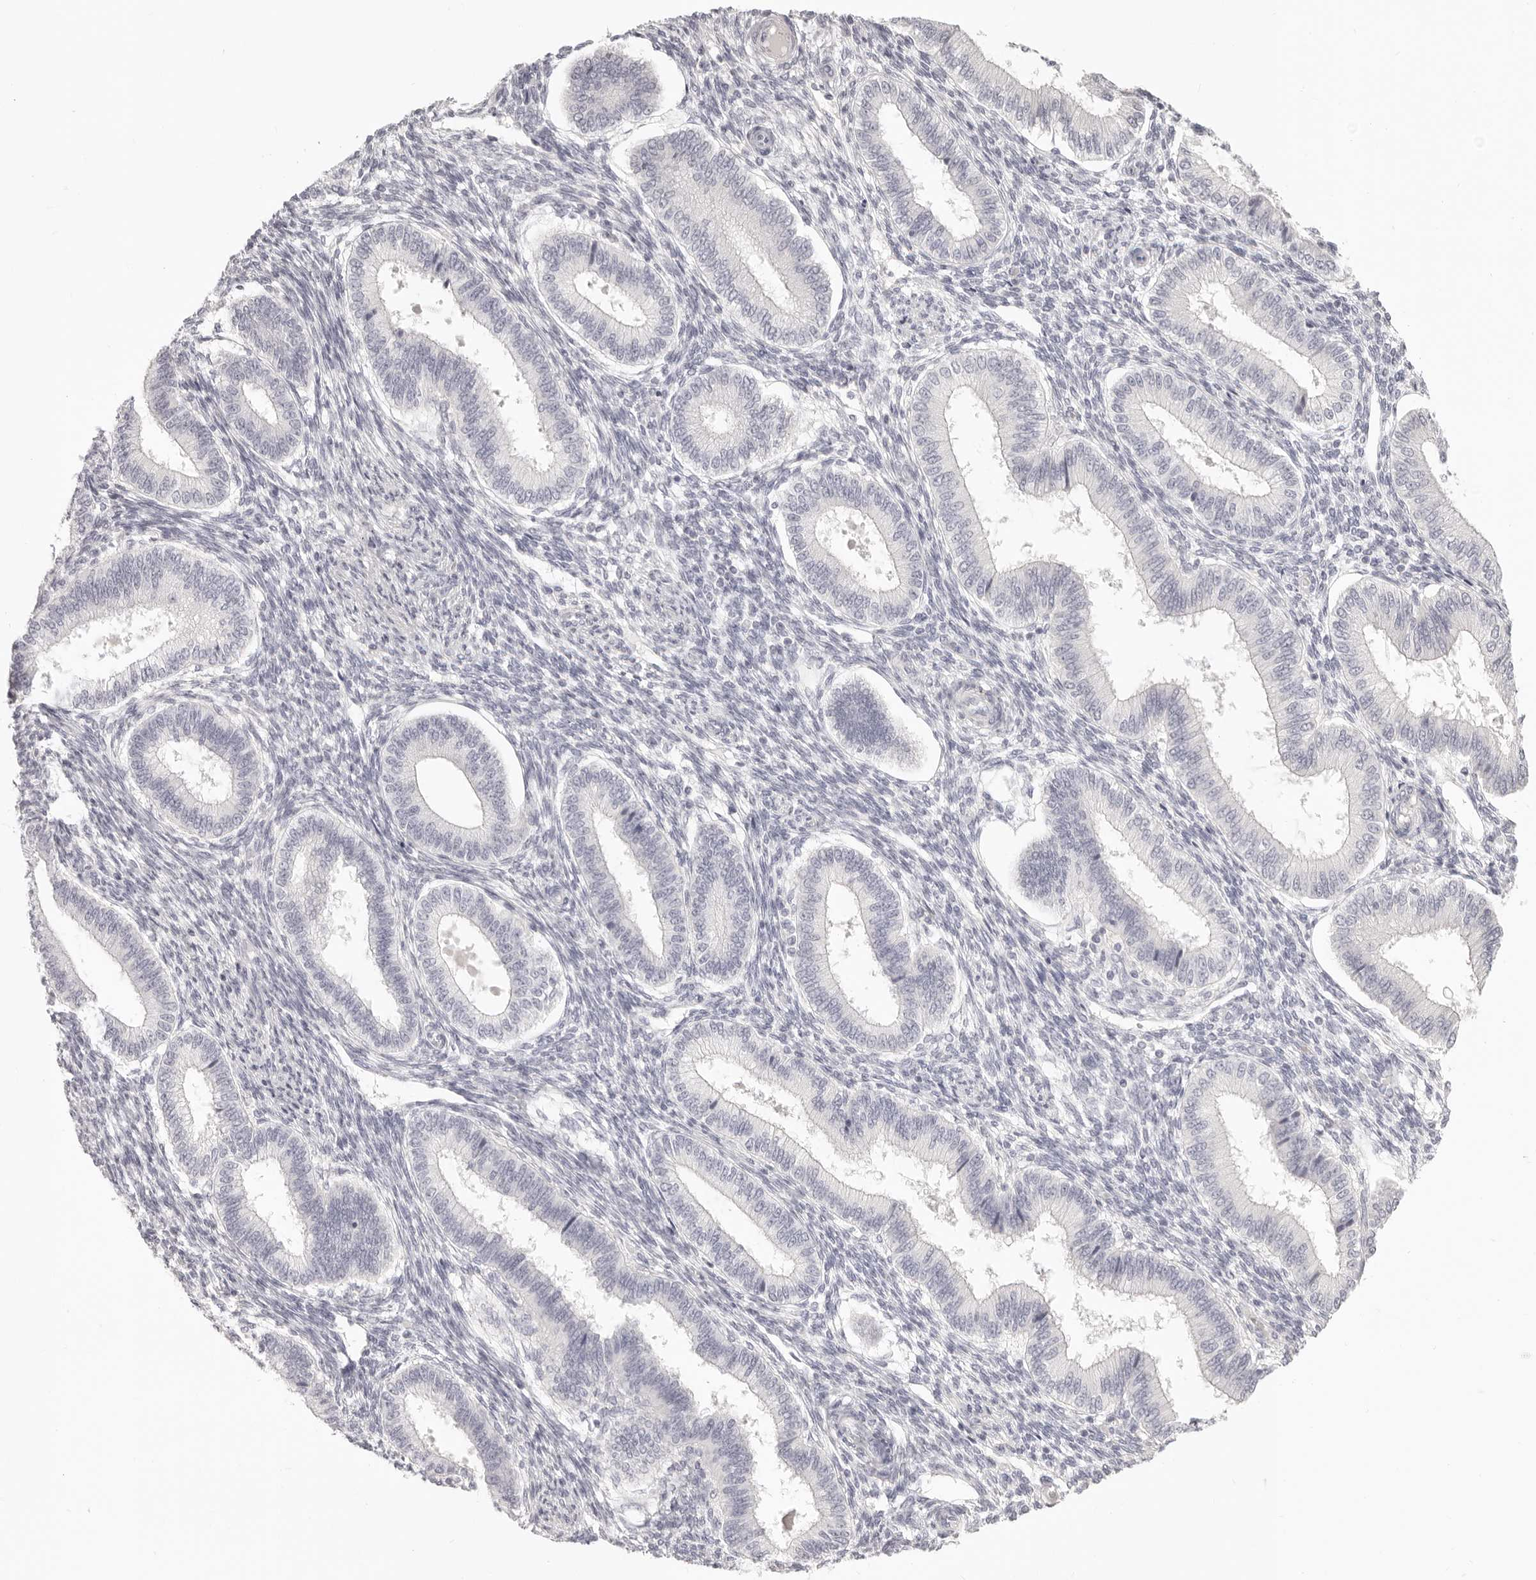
{"staining": {"intensity": "negative", "quantity": "none", "location": "none"}, "tissue": "endometrium", "cell_type": "Cells in endometrial stroma", "image_type": "normal", "snomed": [{"axis": "morphology", "description": "Normal tissue, NOS"}, {"axis": "topography", "description": "Endometrium"}], "caption": "Immunohistochemistry (IHC) image of benign endometrium stained for a protein (brown), which shows no positivity in cells in endometrial stroma. Nuclei are stained in blue.", "gene": "FABP1", "patient": {"sex": "female", "age": 39}}